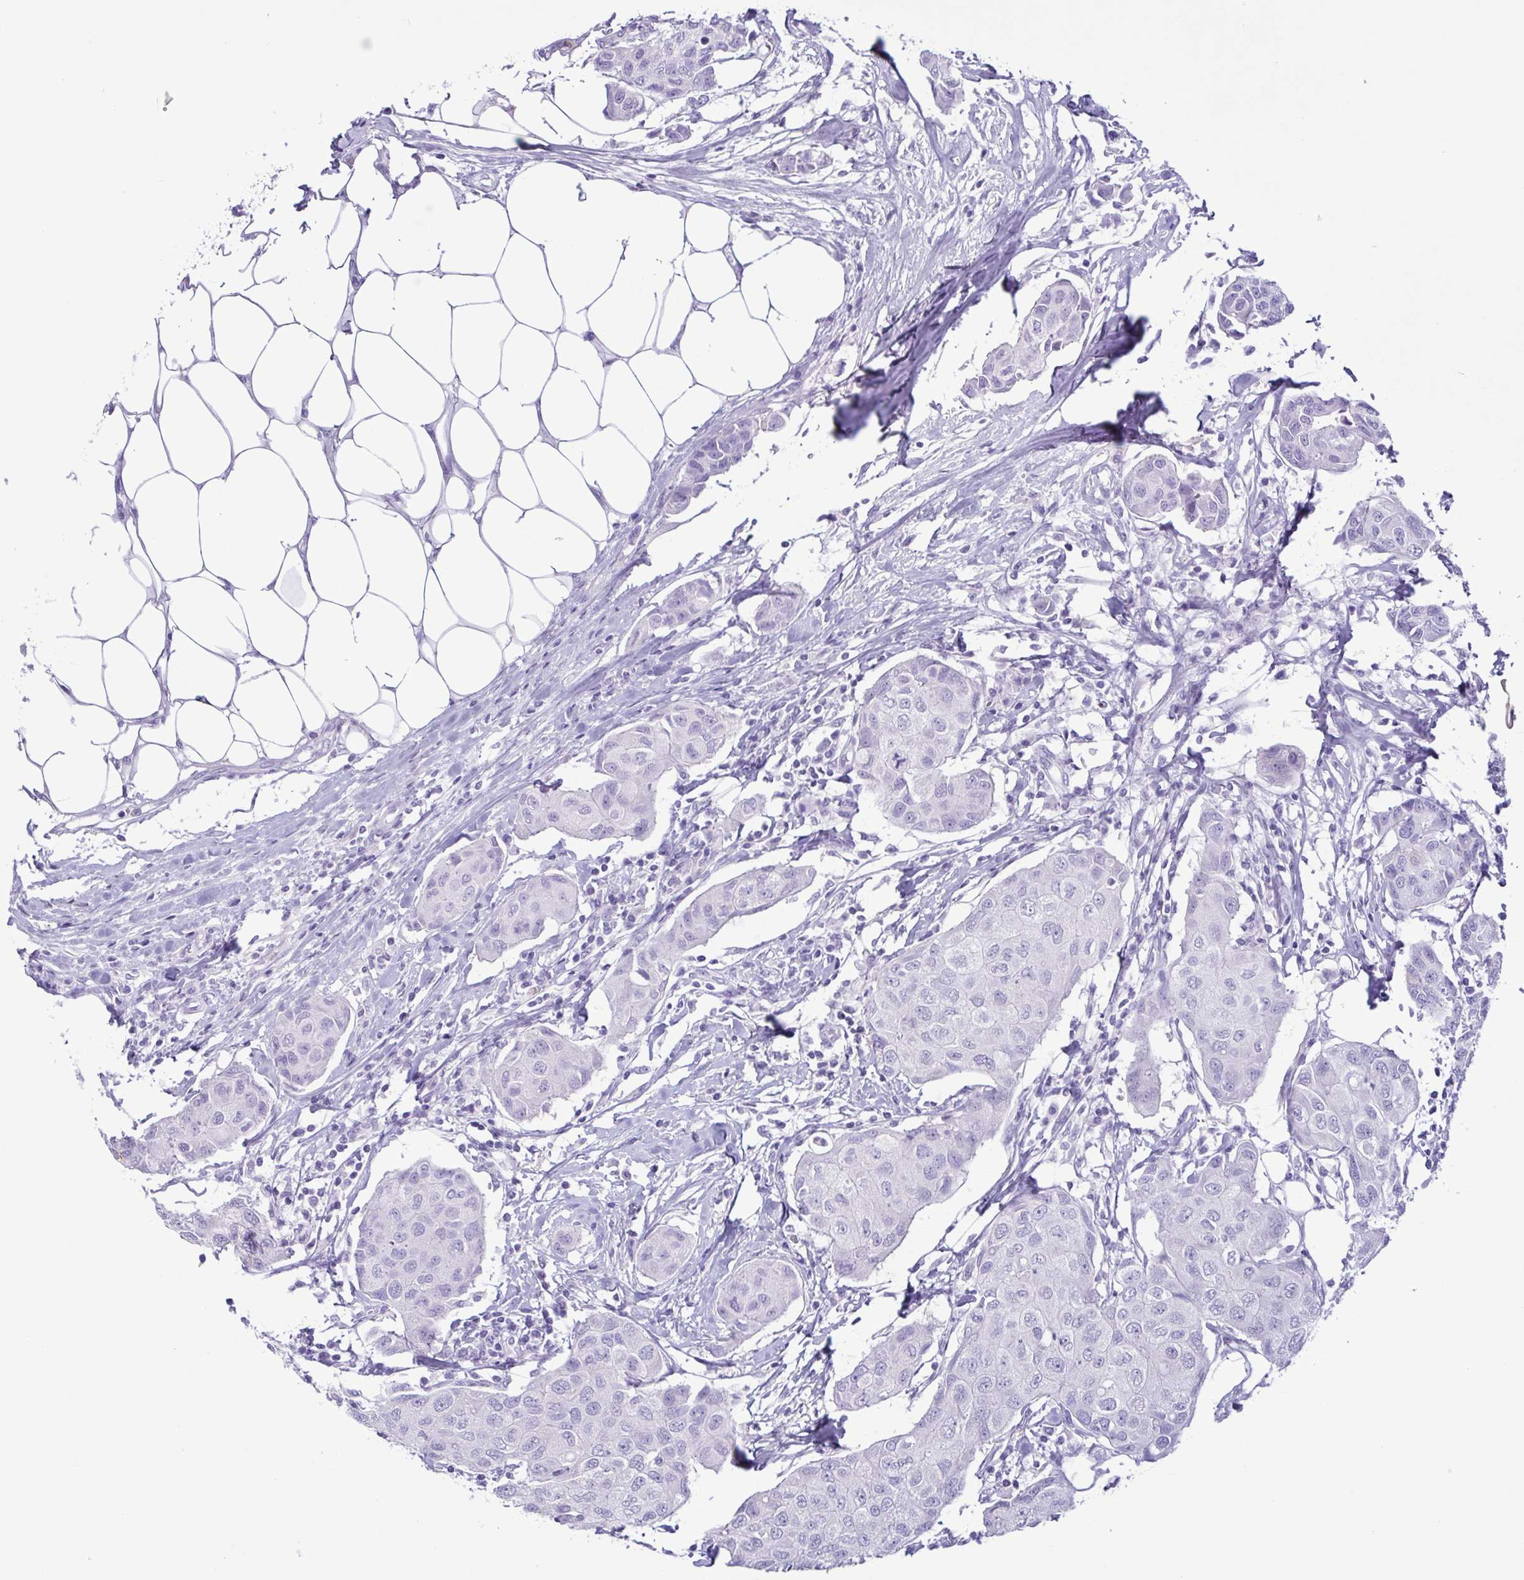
{"staining": {"intensity": "negative", "quantity": "none", "location": "none"}, "tissue": "breast cancer", "cell_type": "Tumor cells", "image_type": "cancer", "snomed": [{"axis": "morphology", "description": "Duct carcinoma"}, {"axis": "topography", "description": "Breast"}, {"axis": "topography", "description": "Lymph node"}], "caption": "A high-resolution micrograph shows IHC staining of breast cancer, which reveals no significant expression in tumor cells.", "gene": "LTF", "patient": {"sex": "female", "age": 80}}